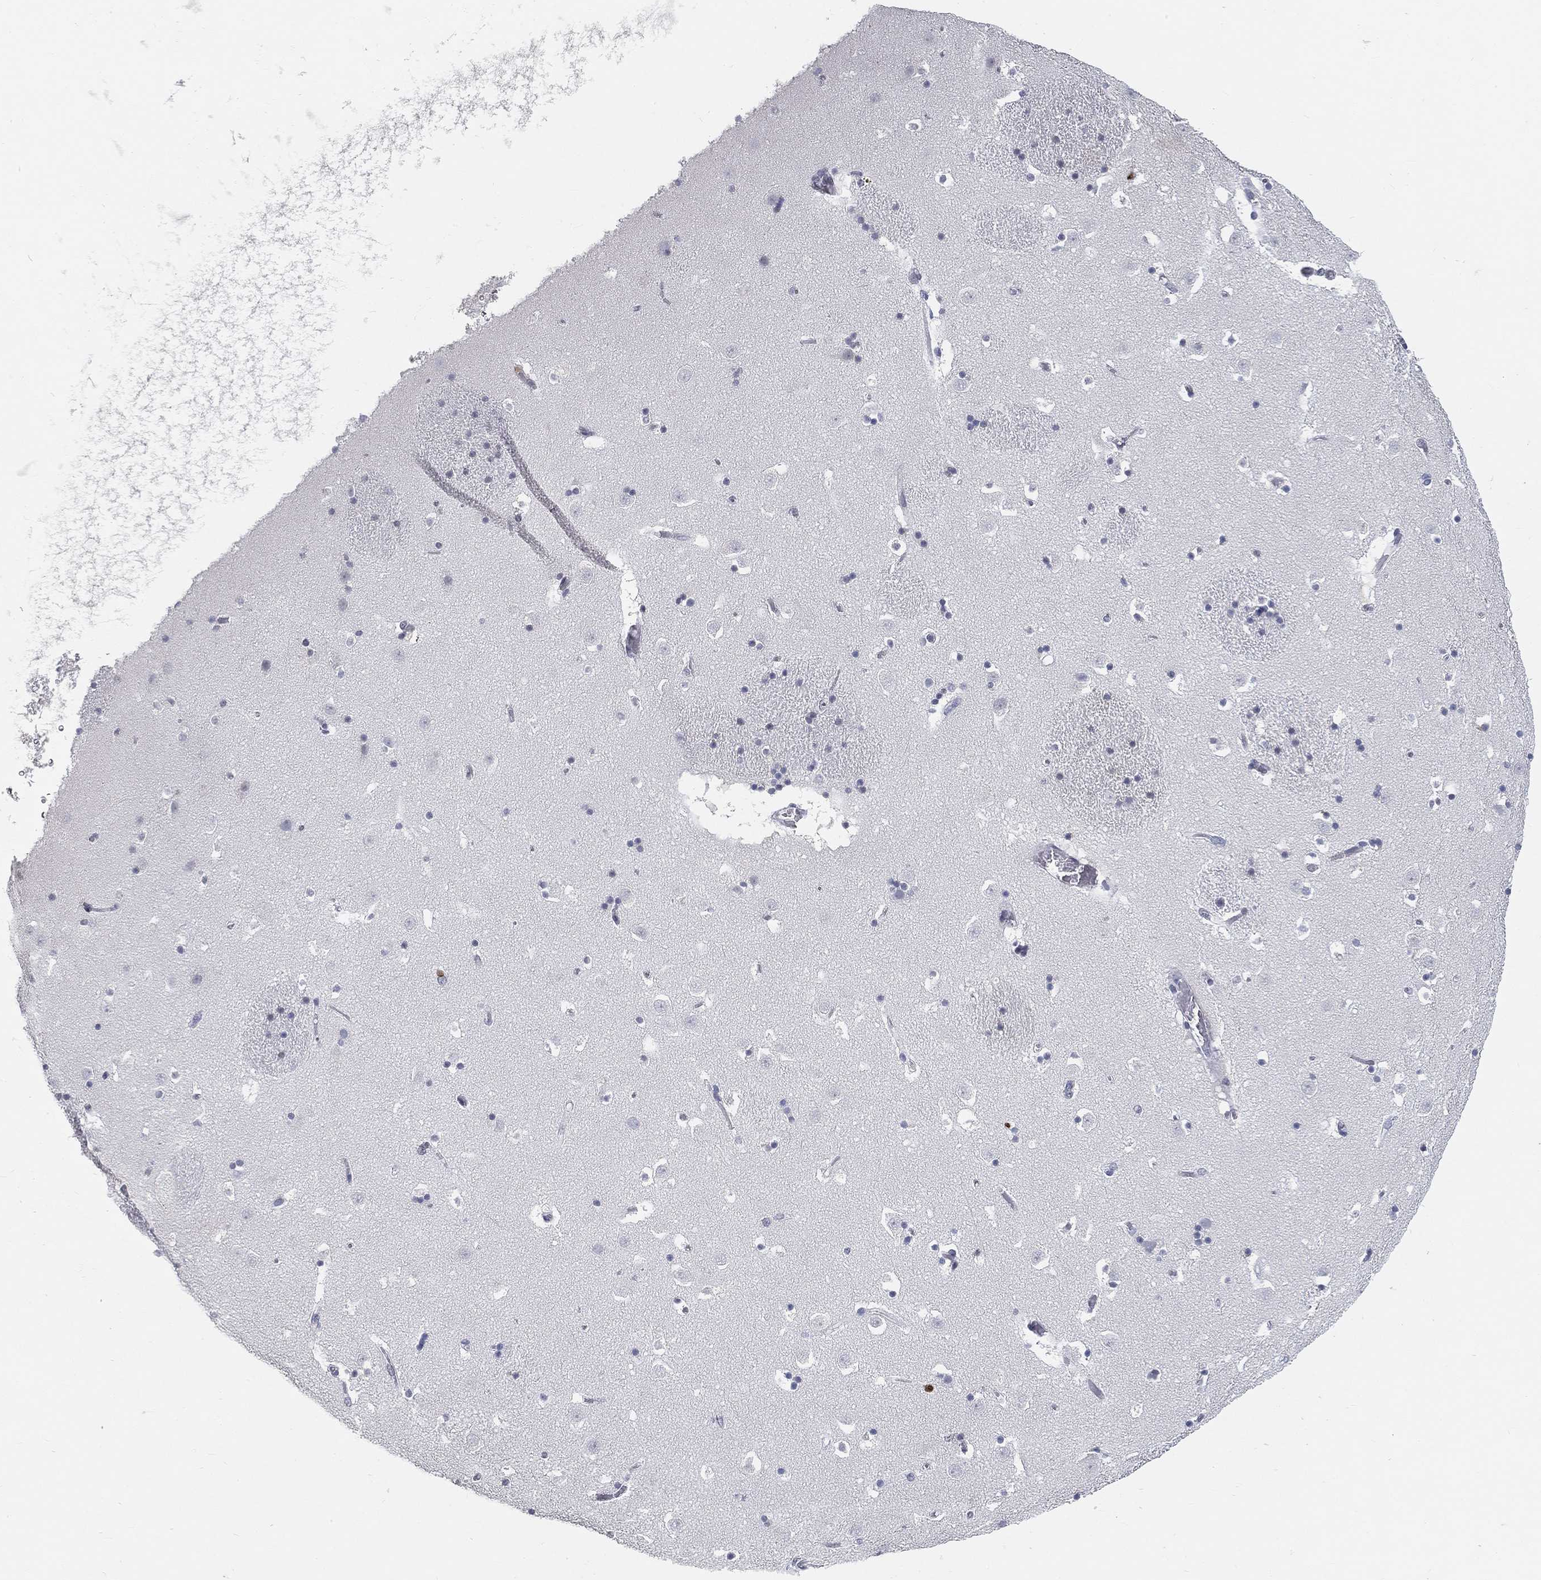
{"staining": {"intensity": "negative", "quantity": "none", "location": "none"}, "tissue": "caudate", "cell_type": "Glial cells", "image_type": "normal", "snomed": [{"axis": "morphology", "description": "Normal tissue, NOS"}, {"axis": "topography", "description": "Lateral ventricle wall"}], "caption": "High power microscopy image of an IHC photomicrograph of normal caudate, revealing no significant positivity in glial cells. Brightfield microscopy of immunohistochemistry stained with DAB (brown) and hematoxylin (blue), captured at high magnification.", "gene": "ARG1", "patient": {"sex": "female", "age": 42}}